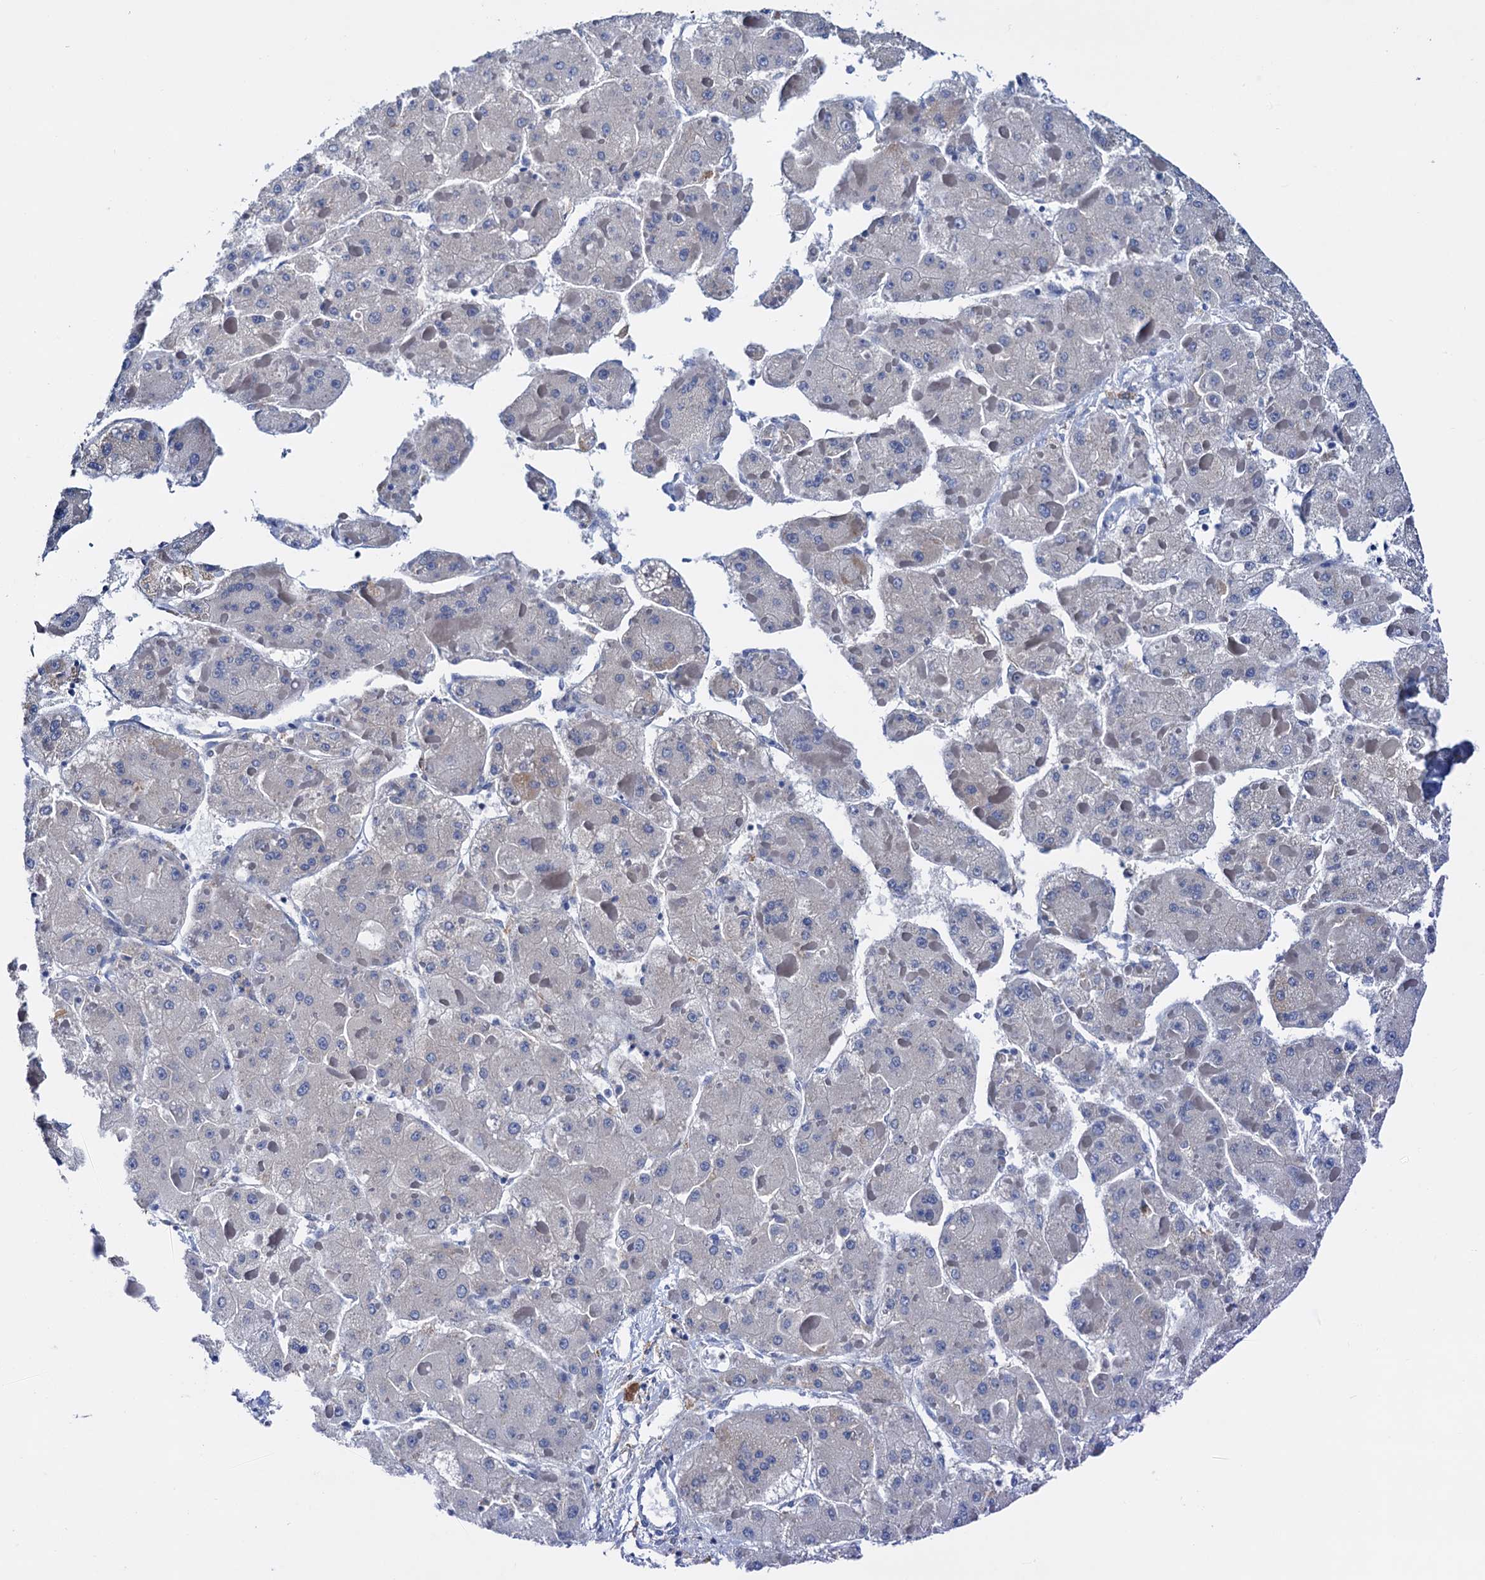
{"staining": {"intensity": "negative", "quantity": "none", "location": "none"}, "tissue": "liver cancer", "cell_type": "Tumor cells", "image_type": "cancer", "snomed": [{"axis": "morphology", "description": "Carcinoma, Hepatocellular, NOS"}, {"axis": "topography", "description": "Liver"}], "caption": "The IHC image has no significant staining in tumor cells of liver cancer (hepatocellular carcinoma) tissue.", "gene": "RASSF9", "patient": {"sex": "female", "age": 73}}